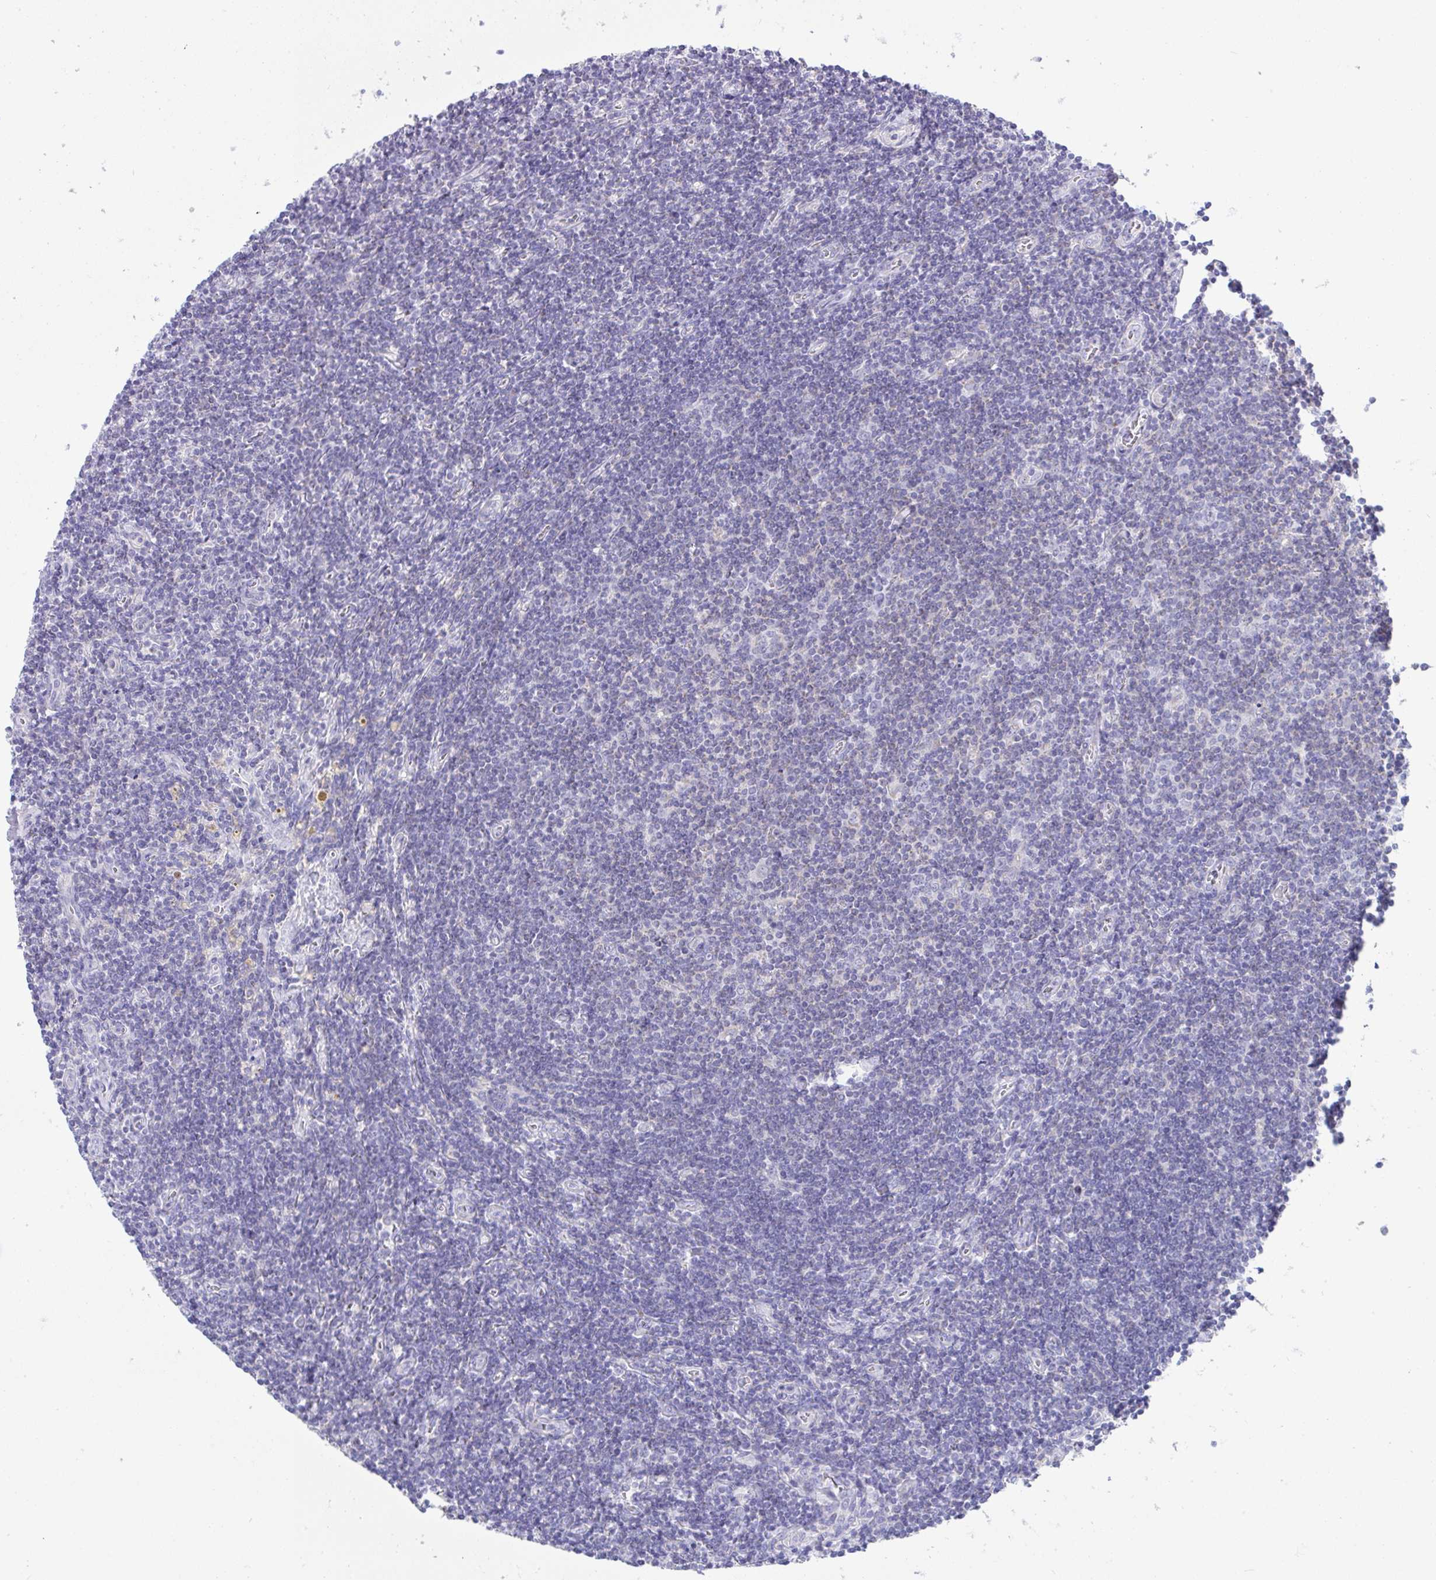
{"staining": {"intensity": "negative", "quantity": "none", "location": "none"}, "tissue": "lymphoma", "cell_type": "Tumor cells", "image_type": "cancer", "snomed": [{"axis": "morphology", "description": "Hodgkin's disease, NOS"}, {"axis": "topography", "description": "Lymph node"}], "caption": "Tumor cells show no significant protein staining in lymphoma.", "gene": "PLA2G12B", "patient": {"sex": "male", "age": 40}}